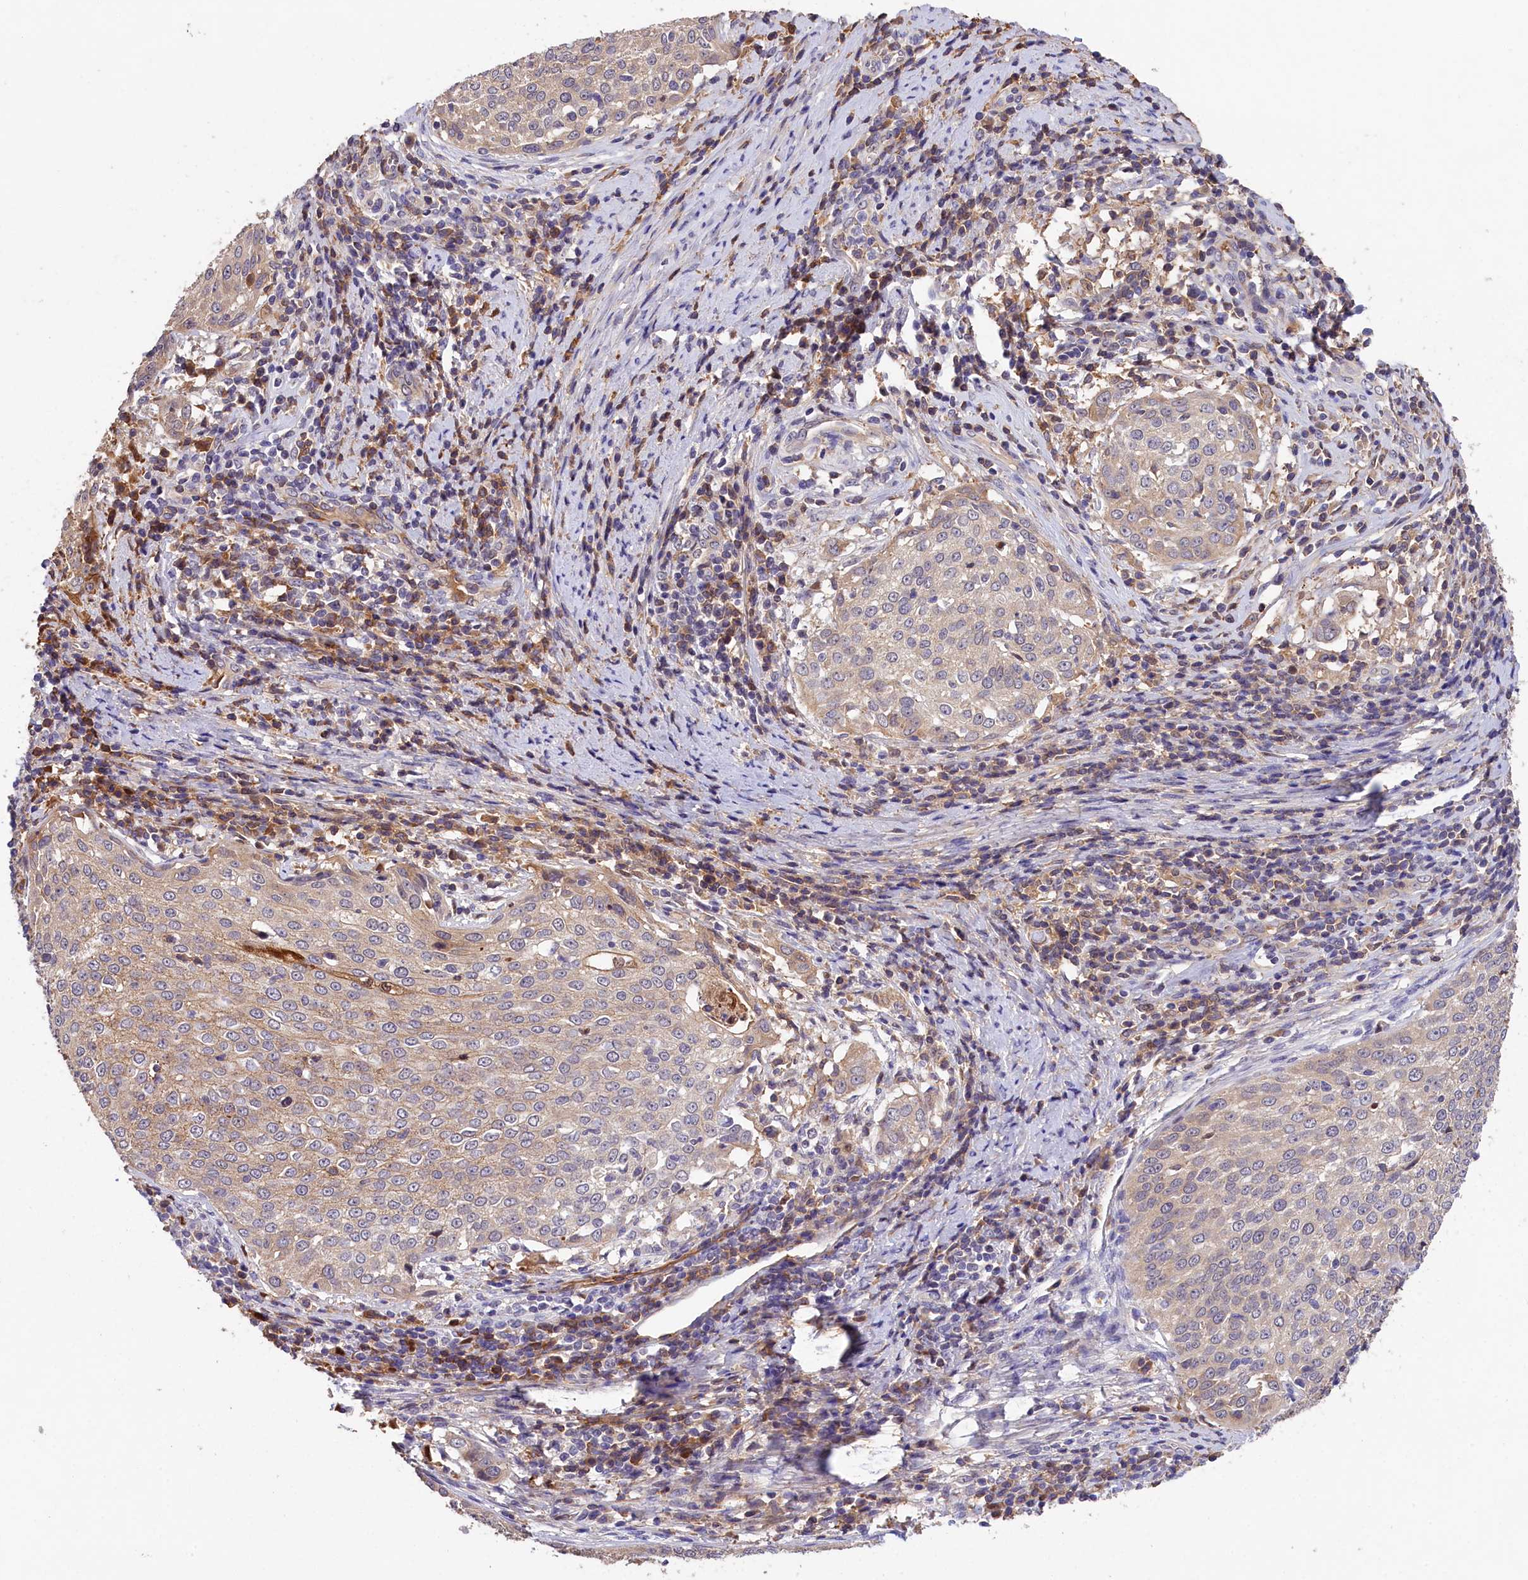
{"staining": {"intensity": "weak", "quantity": "<25%", "location": "cytoplasmic/membranous"}, "tissue": "cervical cancer", "cell_type": "Tumor cells", "image_type": "cancer", "snomed": [{"axis": "morphology", "description": "Squamous cell carcinoma, NOS"}, {"axis": "topography", "description": "Cervix"}], "caption": "Immunohistochemistry histopathology image of human cervical cancer stained for a protein (brown), which exhibits no staining in tumor cells.", "gene": "PHAF1", "patient": {"sex": "female", "age": 57}}